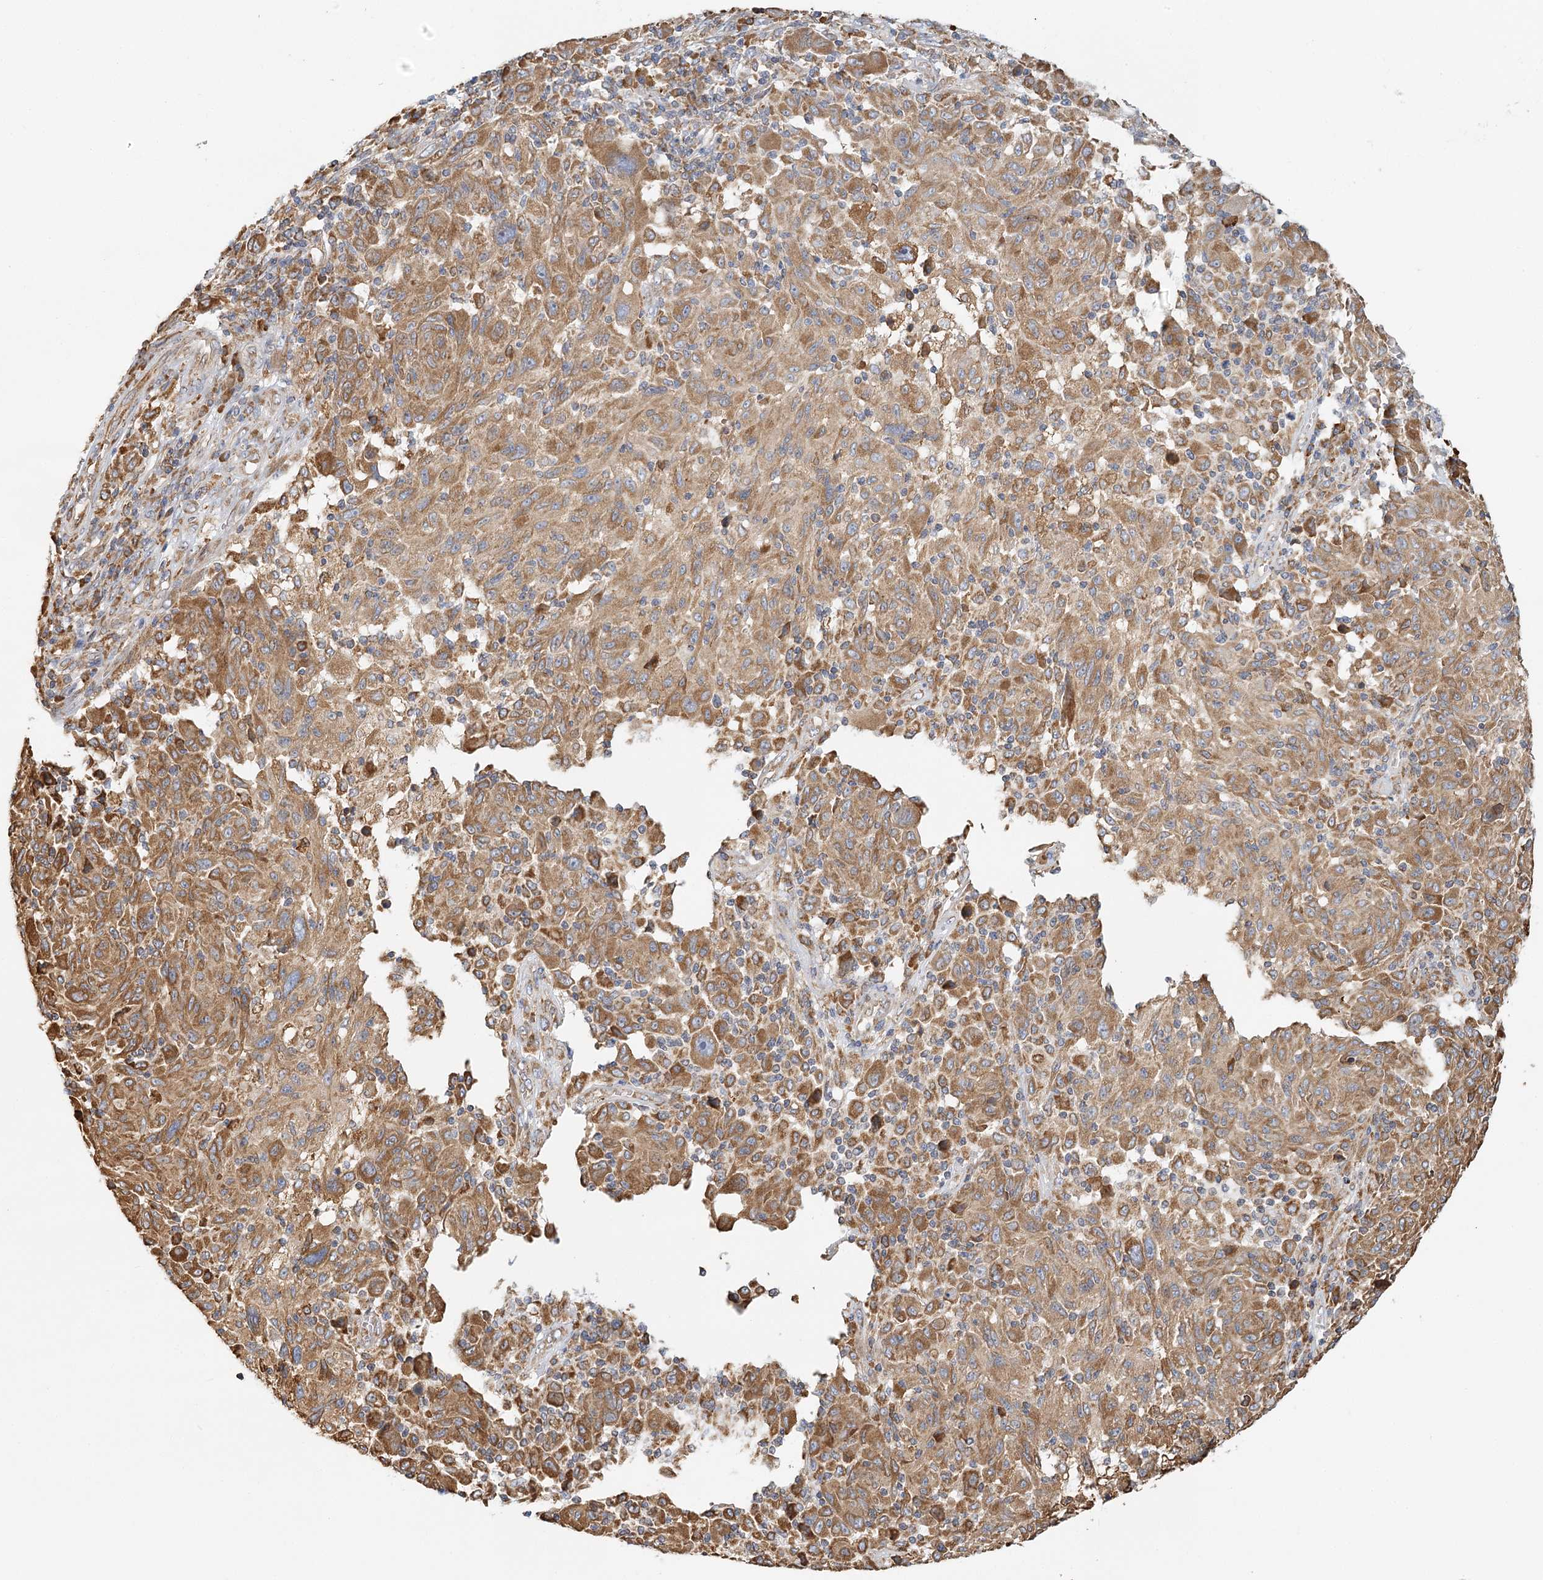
{"staining": {"intensity": "moderate", "quantity": ">75%", "location": "cytoplasmic/membranous"}, "tissue": "melanoma", "cell_type": "Tumor cells", "image_type": "cancer", "snomed": [{"axis": "morphology", "description": "Malignant melanoma, NOS"}, {"axis": "topography", "description": "Skin"}], "caption": "This is an image of immunohistochemistry (IHC) staining of melanoma, which shows moderate staining in the cytoplasmic/membranous of tumor cells.", "gene": "TAS1R1", "patient": {"sex": "male", "age": 53}}